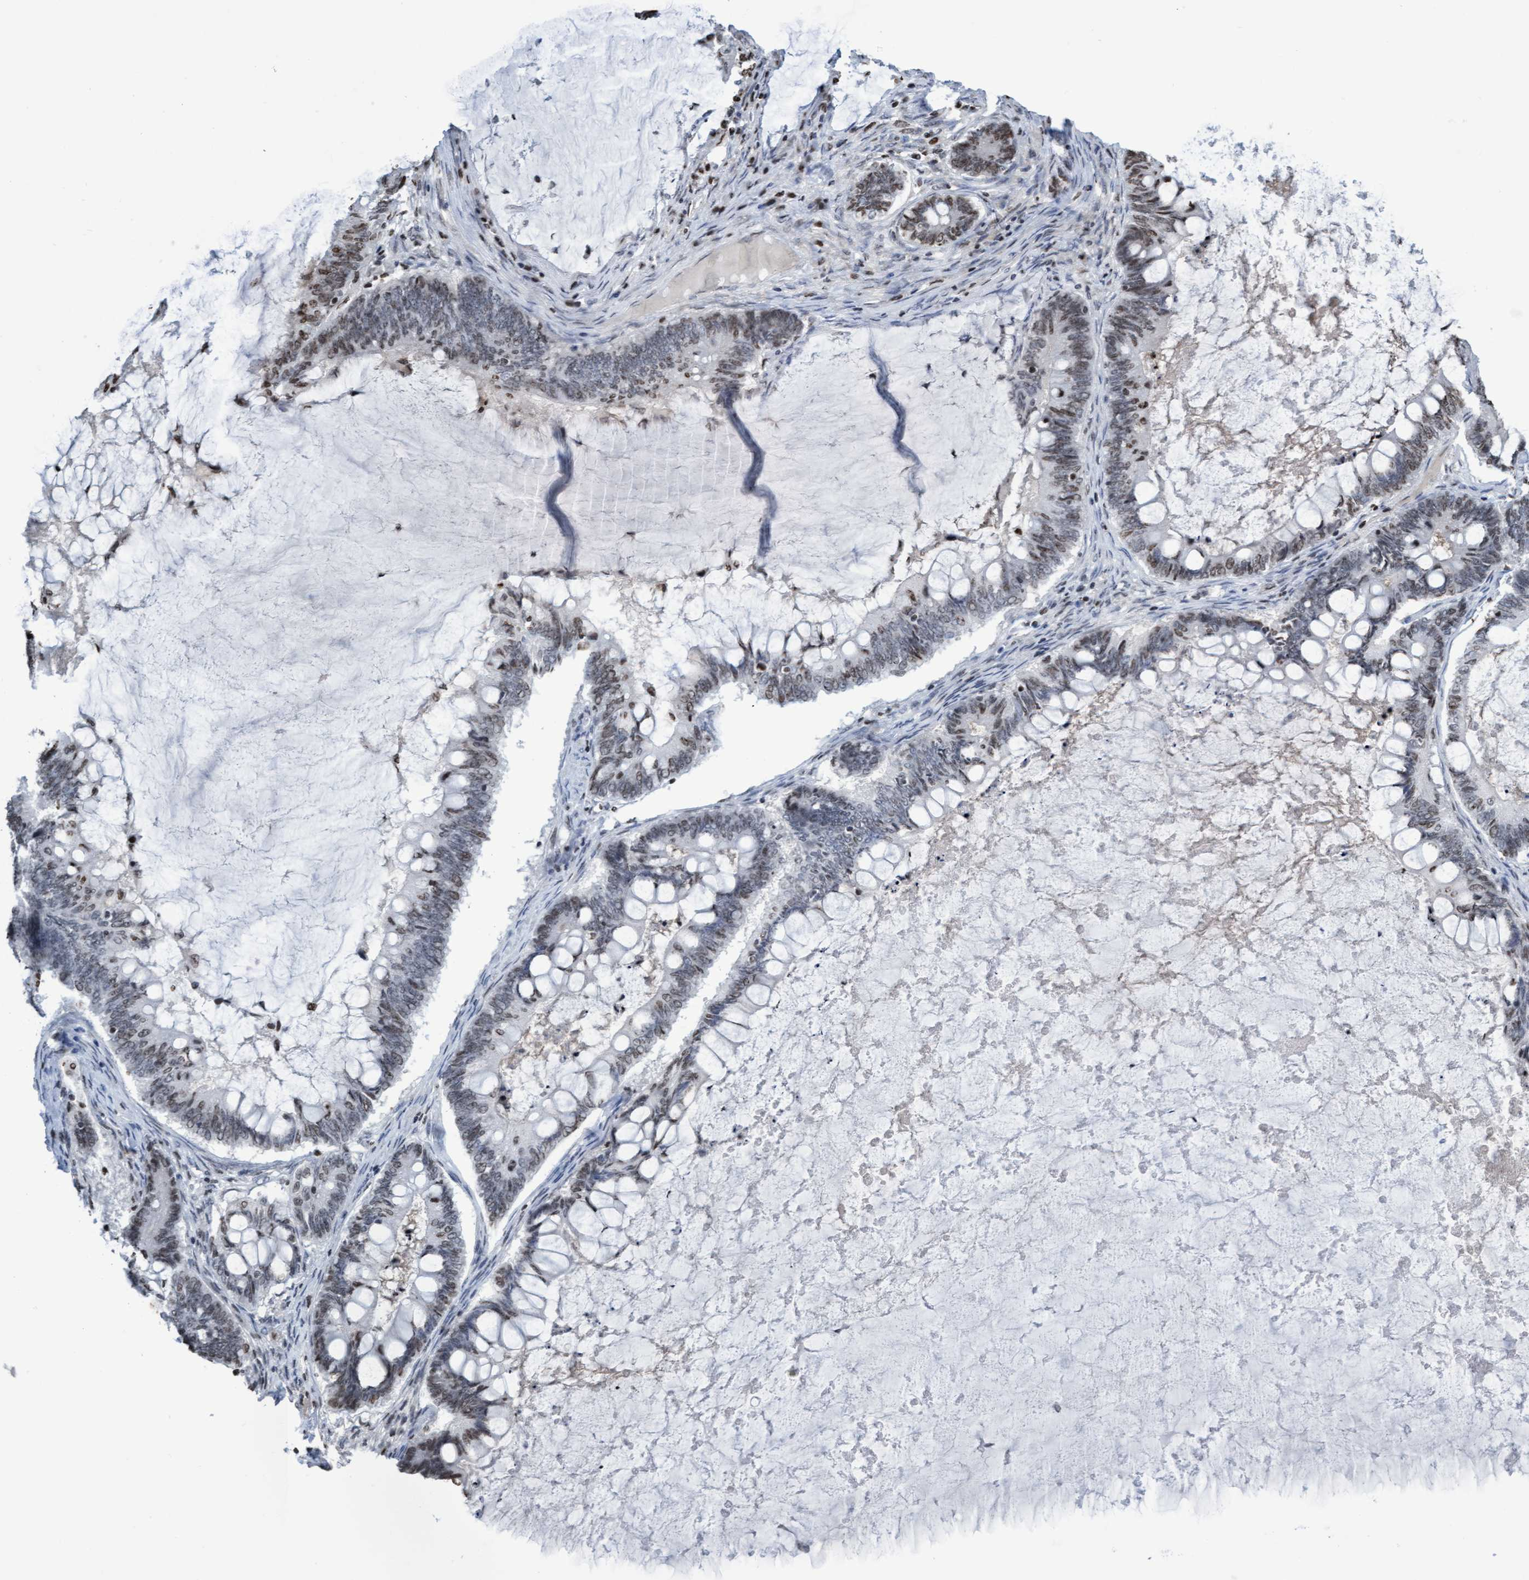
{"staining": {"intensity": "weak", "quantity": ">75%", "location": "nuclear"}, "tissue": "ovarian cancer", "cell_type": "Tumor cells", "image_type": "cancer", "snomed": [{"axis": "morphology", "description": "Cystadenocarcinoma, mucinous, NOS"}, {"axis": "topography", "description": "Ovary"}], "caption": "Immunohistochemistry image of human ovarian cancer (mucinous cystadenocarcinoma) stained for a protein (brown), which shows low levels of weak nuclear positivity in about >75% of tumor cells.", "gene": "CBX2", "patient": {"sex": "female", "age": 61}}